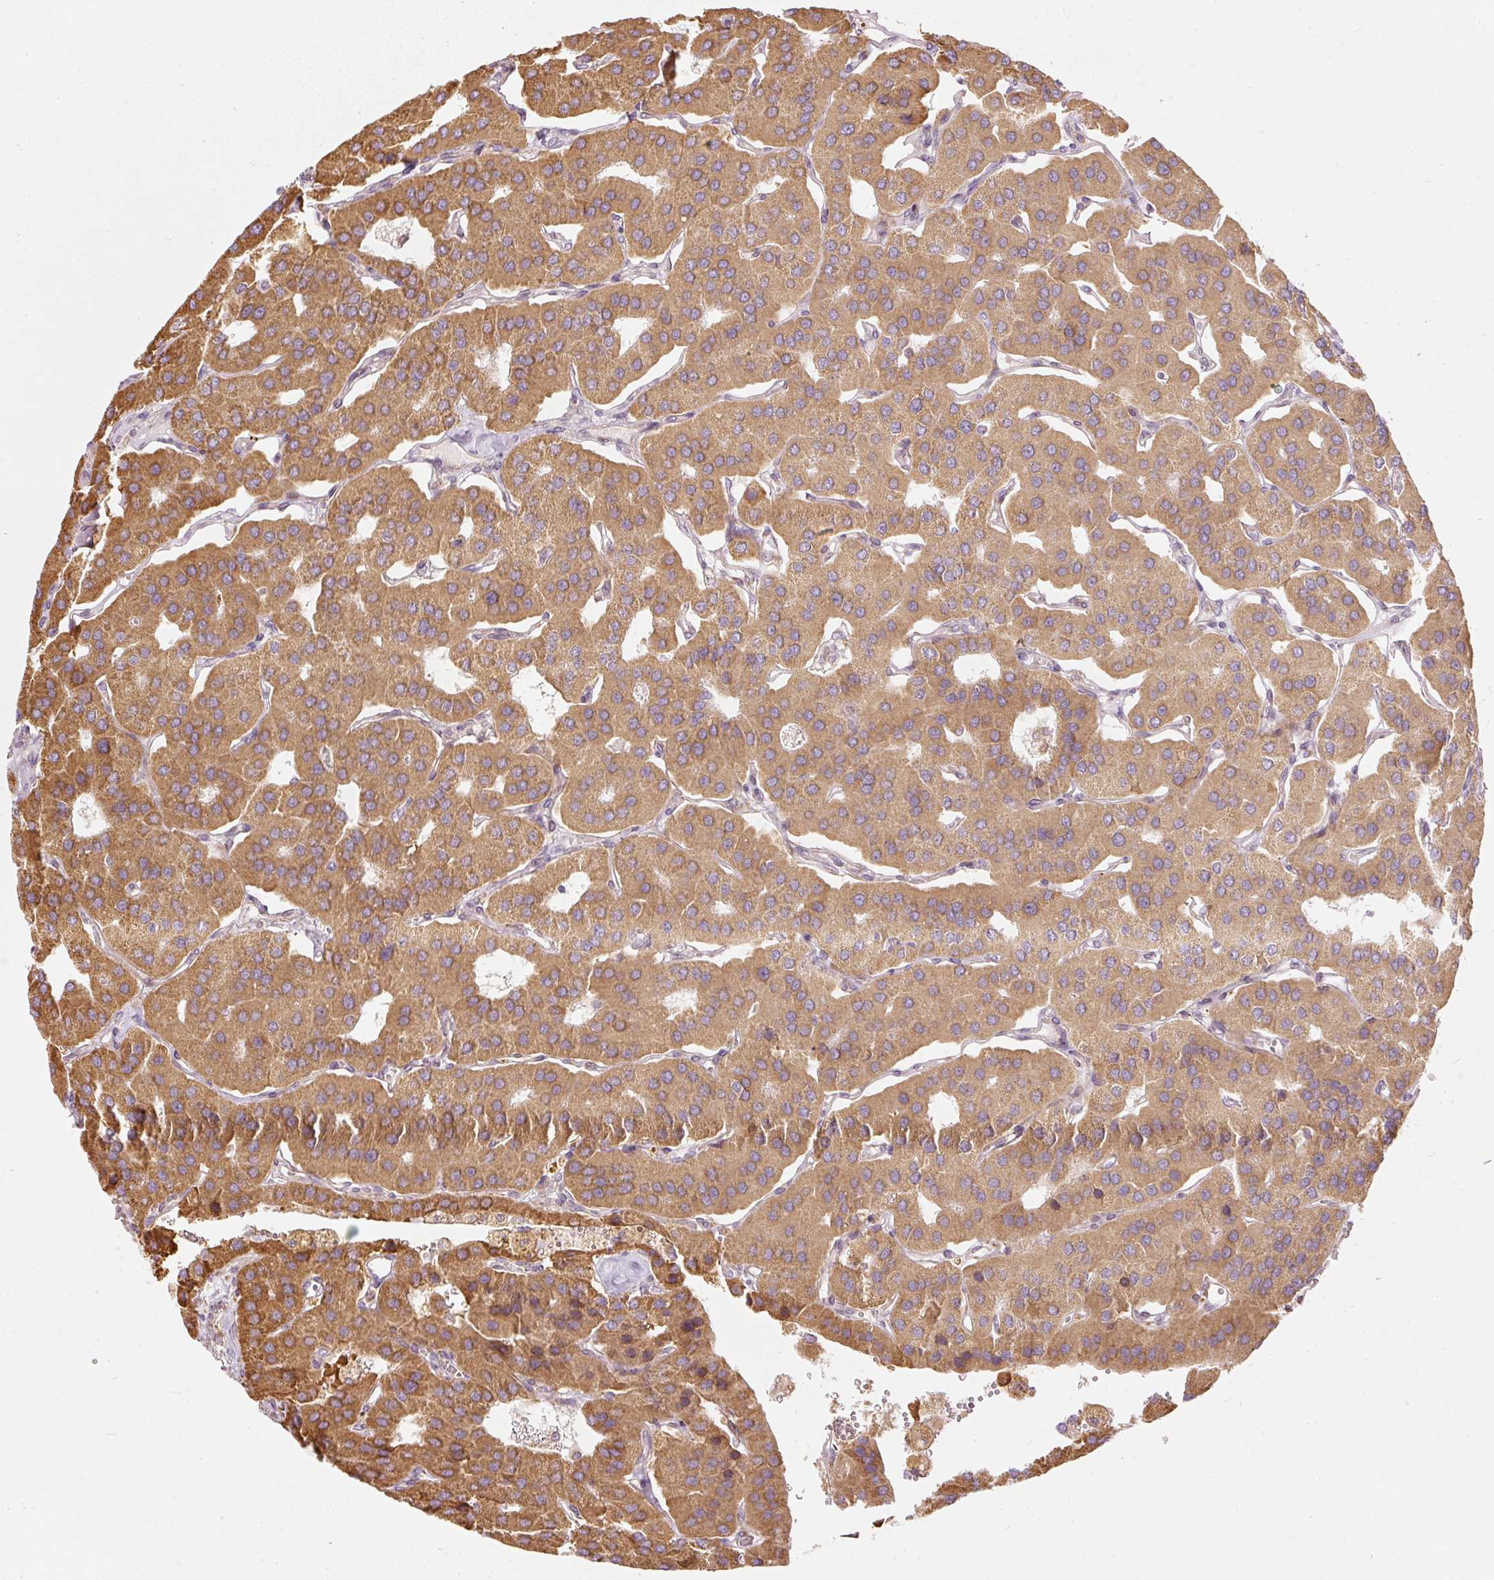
{"staining": {"intensity": "moderate", "quantity": ">75%", "location": "cytoplasmic/membranous"}, "tissue": "parathyroid gland", "cell_type": "Glandular cells", "image_type": "normal", "snomed": [{"axis": "morphology", "description": "Normal tissue, NOS"}, {"axis": "morphology", "description": "Adenoma, NOS"}, {"axis": "topography", "description": "Parathyroid gland"}], "caption": "Immunohistochemical staining of unremarkable parathyroid gland demonstrates moderate cytoplasmic/membranous protein staining in approximately >75% of glandular cells.", "gene": "SNAPC5", "patient": {"sex": "female", "age": 86}}